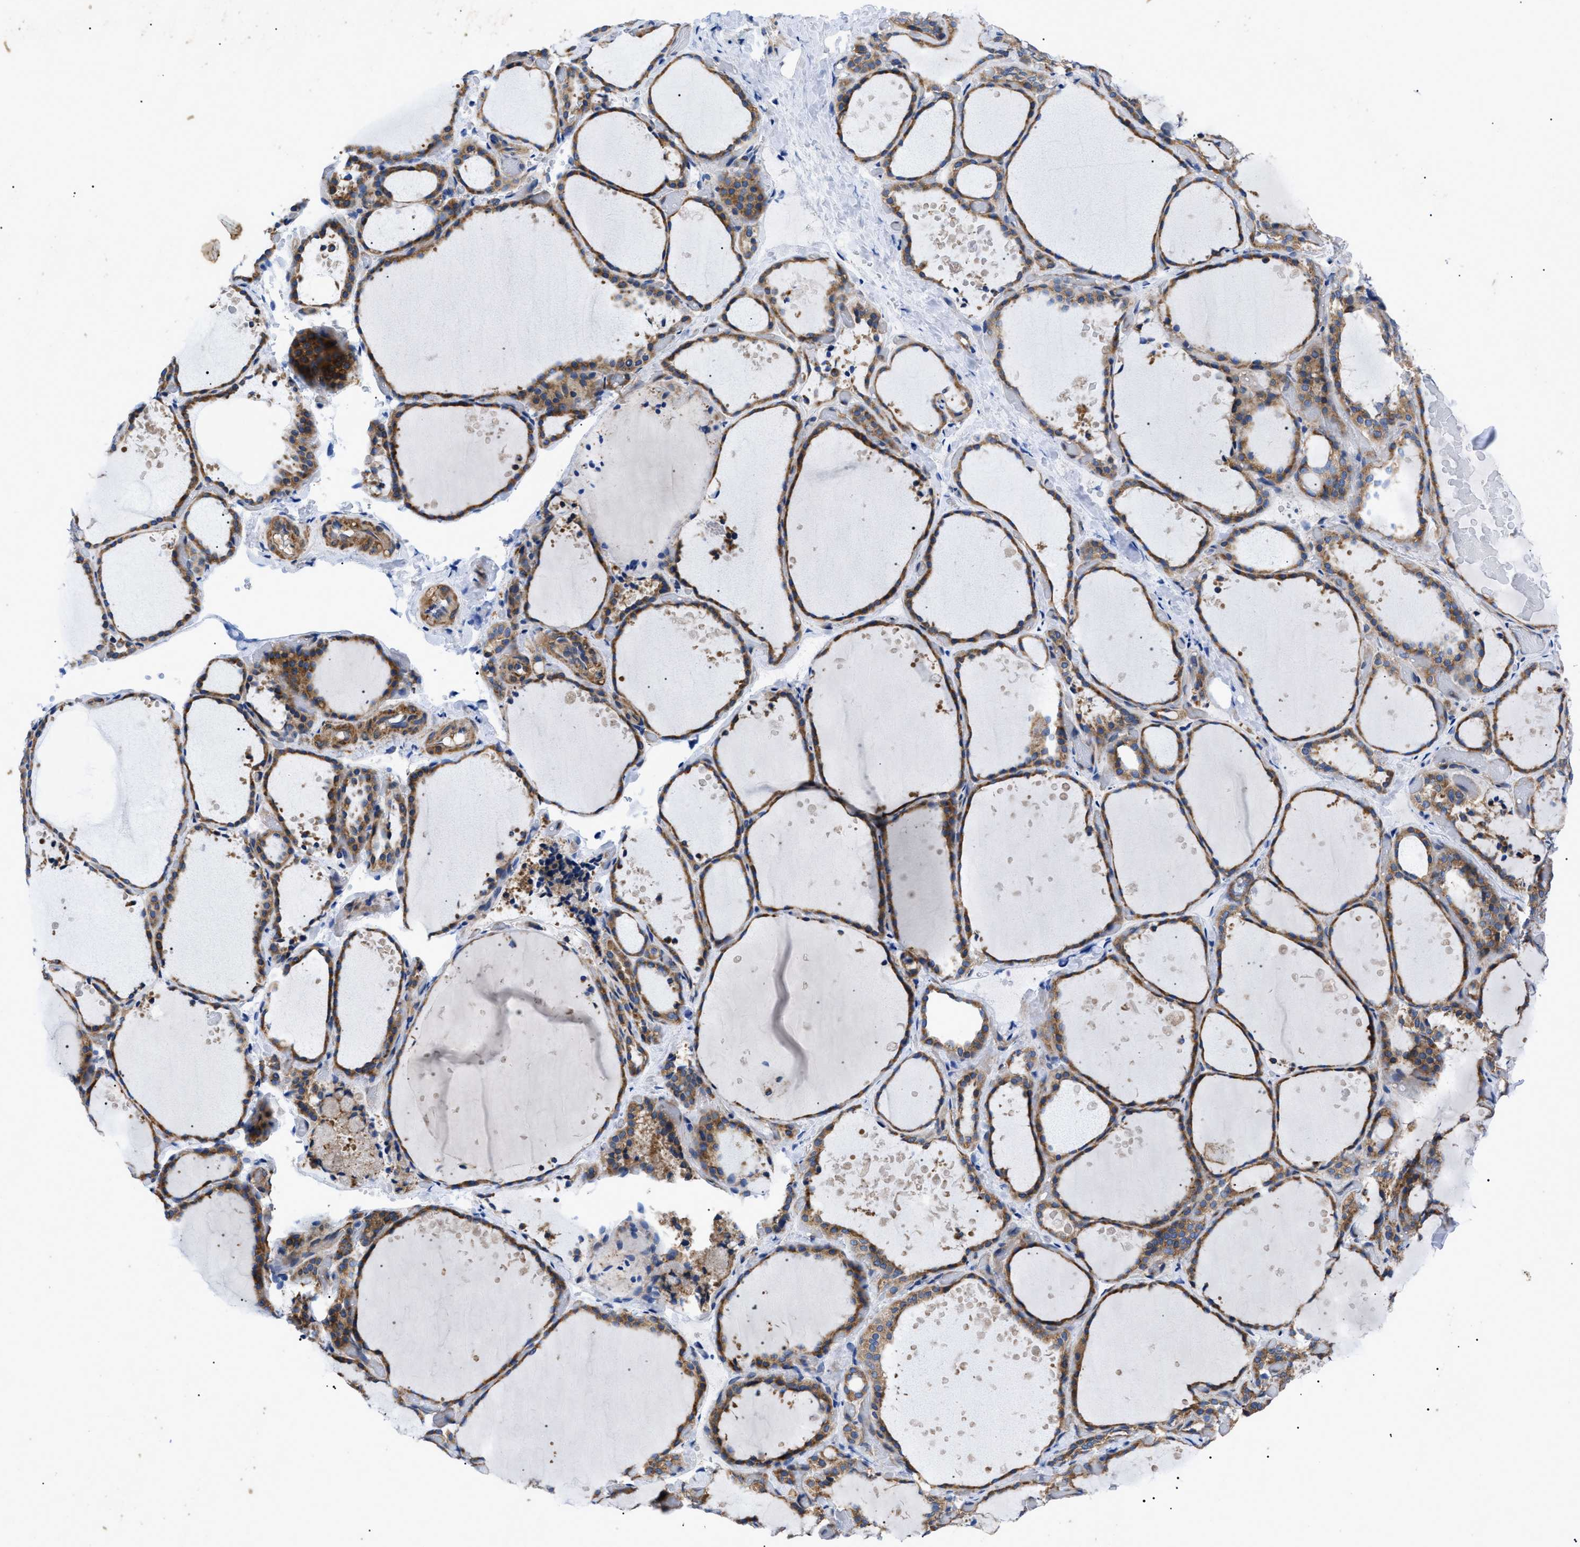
{"staining": {"intensity": "strong", "quantity": ">75%", "location": "cytoplasmic/membranous"}, "tissue": "thyroid gland", "cell_type": "Glandular cells", "image_type": "normal", "snomed": [{"axis": "morphology", "description": "Normal tissue, NOS"}, {"axis": "topography", "description": "Thyroid gland"}], "caption": "DAB (3,3'-diaminobenzidine) immunohistochemical staining of benign thyroid gland shows strong cytoplasmic/membranous protein positivity in approximately >75% of glandular cells. (Stains: DAB (3,3'-diaminobenzidine) in brown, nuclei in blue, Microscopy: brightfield microscopy at high magnification).", "gene": "HSPB8", "patient": {"sex": "female", "age": 44}}